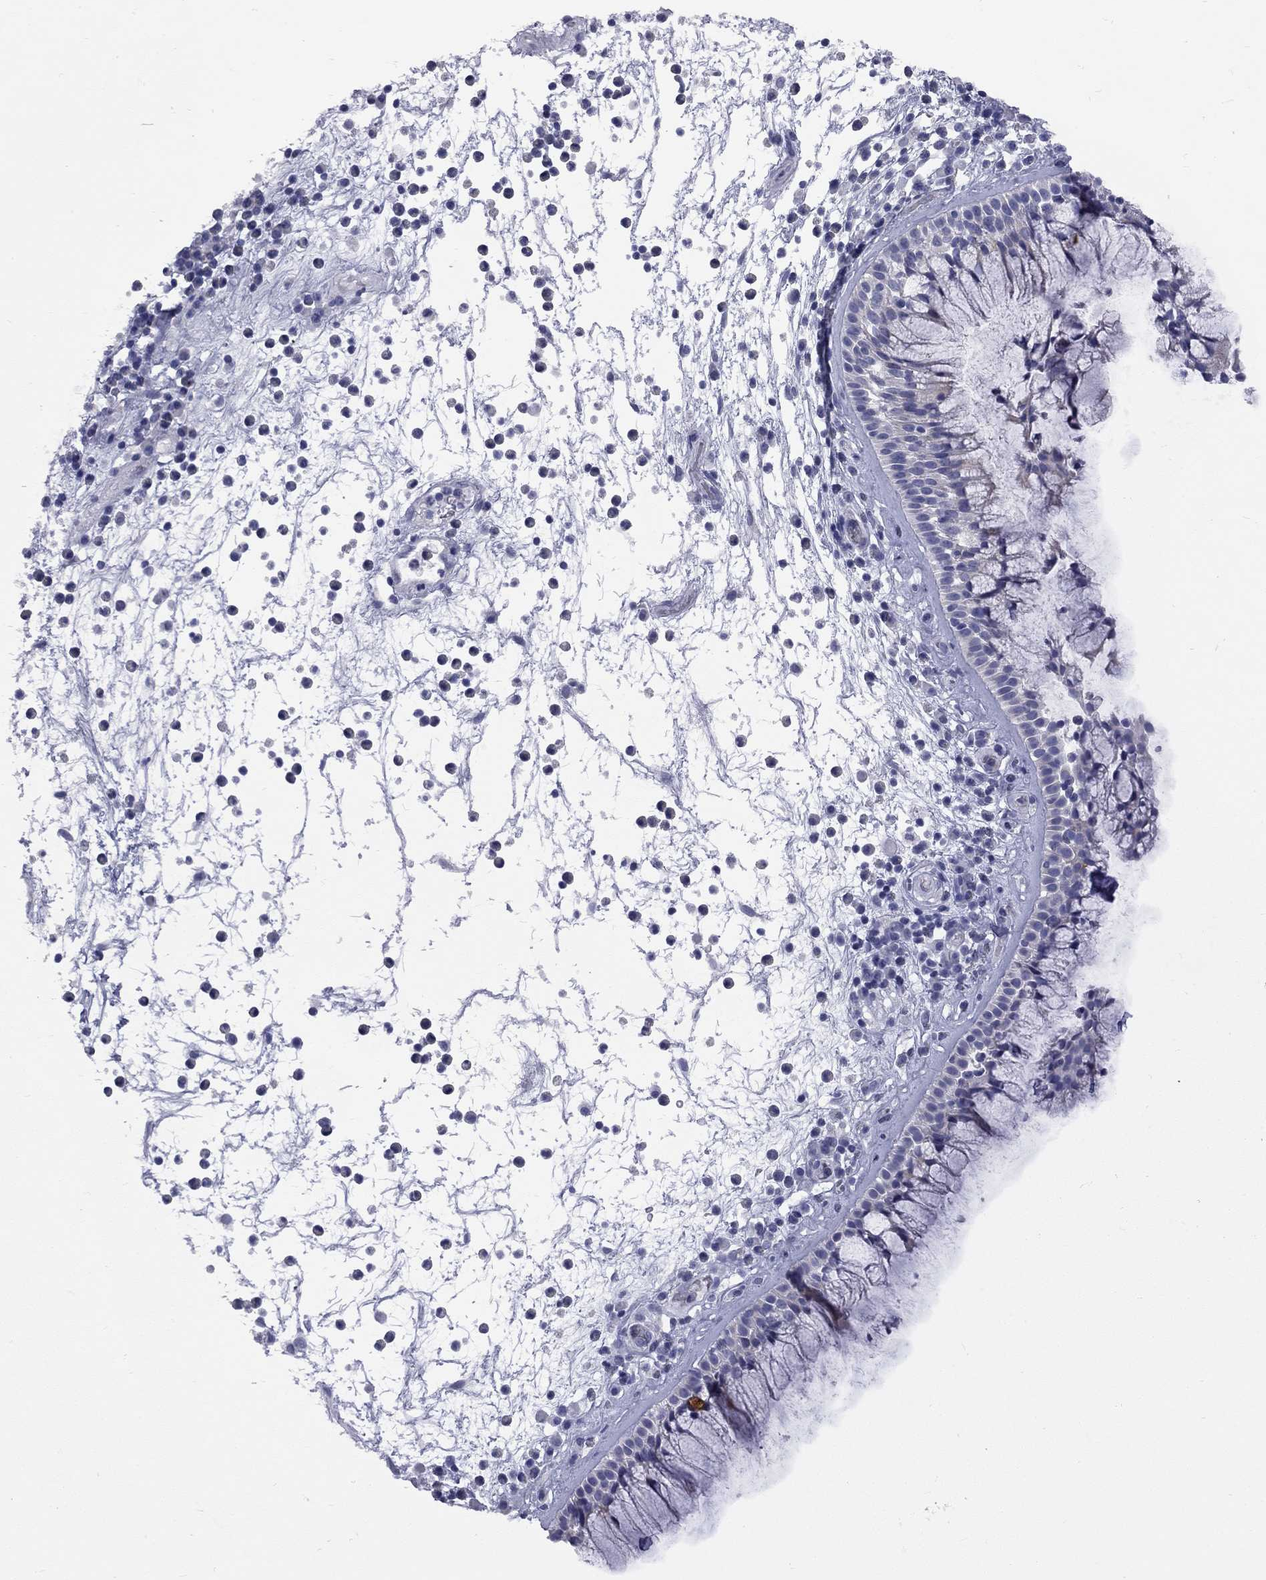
{"staining": {"intensity": "strong", "quantity": "<25%", "location": "cytoplasmic/membranous"}, "tissue": "nasopharynx", "cell_type": "Respiratory epithelial cells", "image_type": "normal", "snomed": [{"axis": "morphology", "description": "Normal tissue, NOS"}, {"axis": "topography", "description": "Nasopharynx"}], "caption": "IHC of unremarkable human nasopharynx demonstrates medium levels of strong cytoplasmic/membranous positivity in approximately <25% of respiratory epithelial cells. (brown staining indicates protein expression, while blue staining denotes nuclei).", "gene": "ABCB4", "patient": {"sex": "male", "age": 77}}